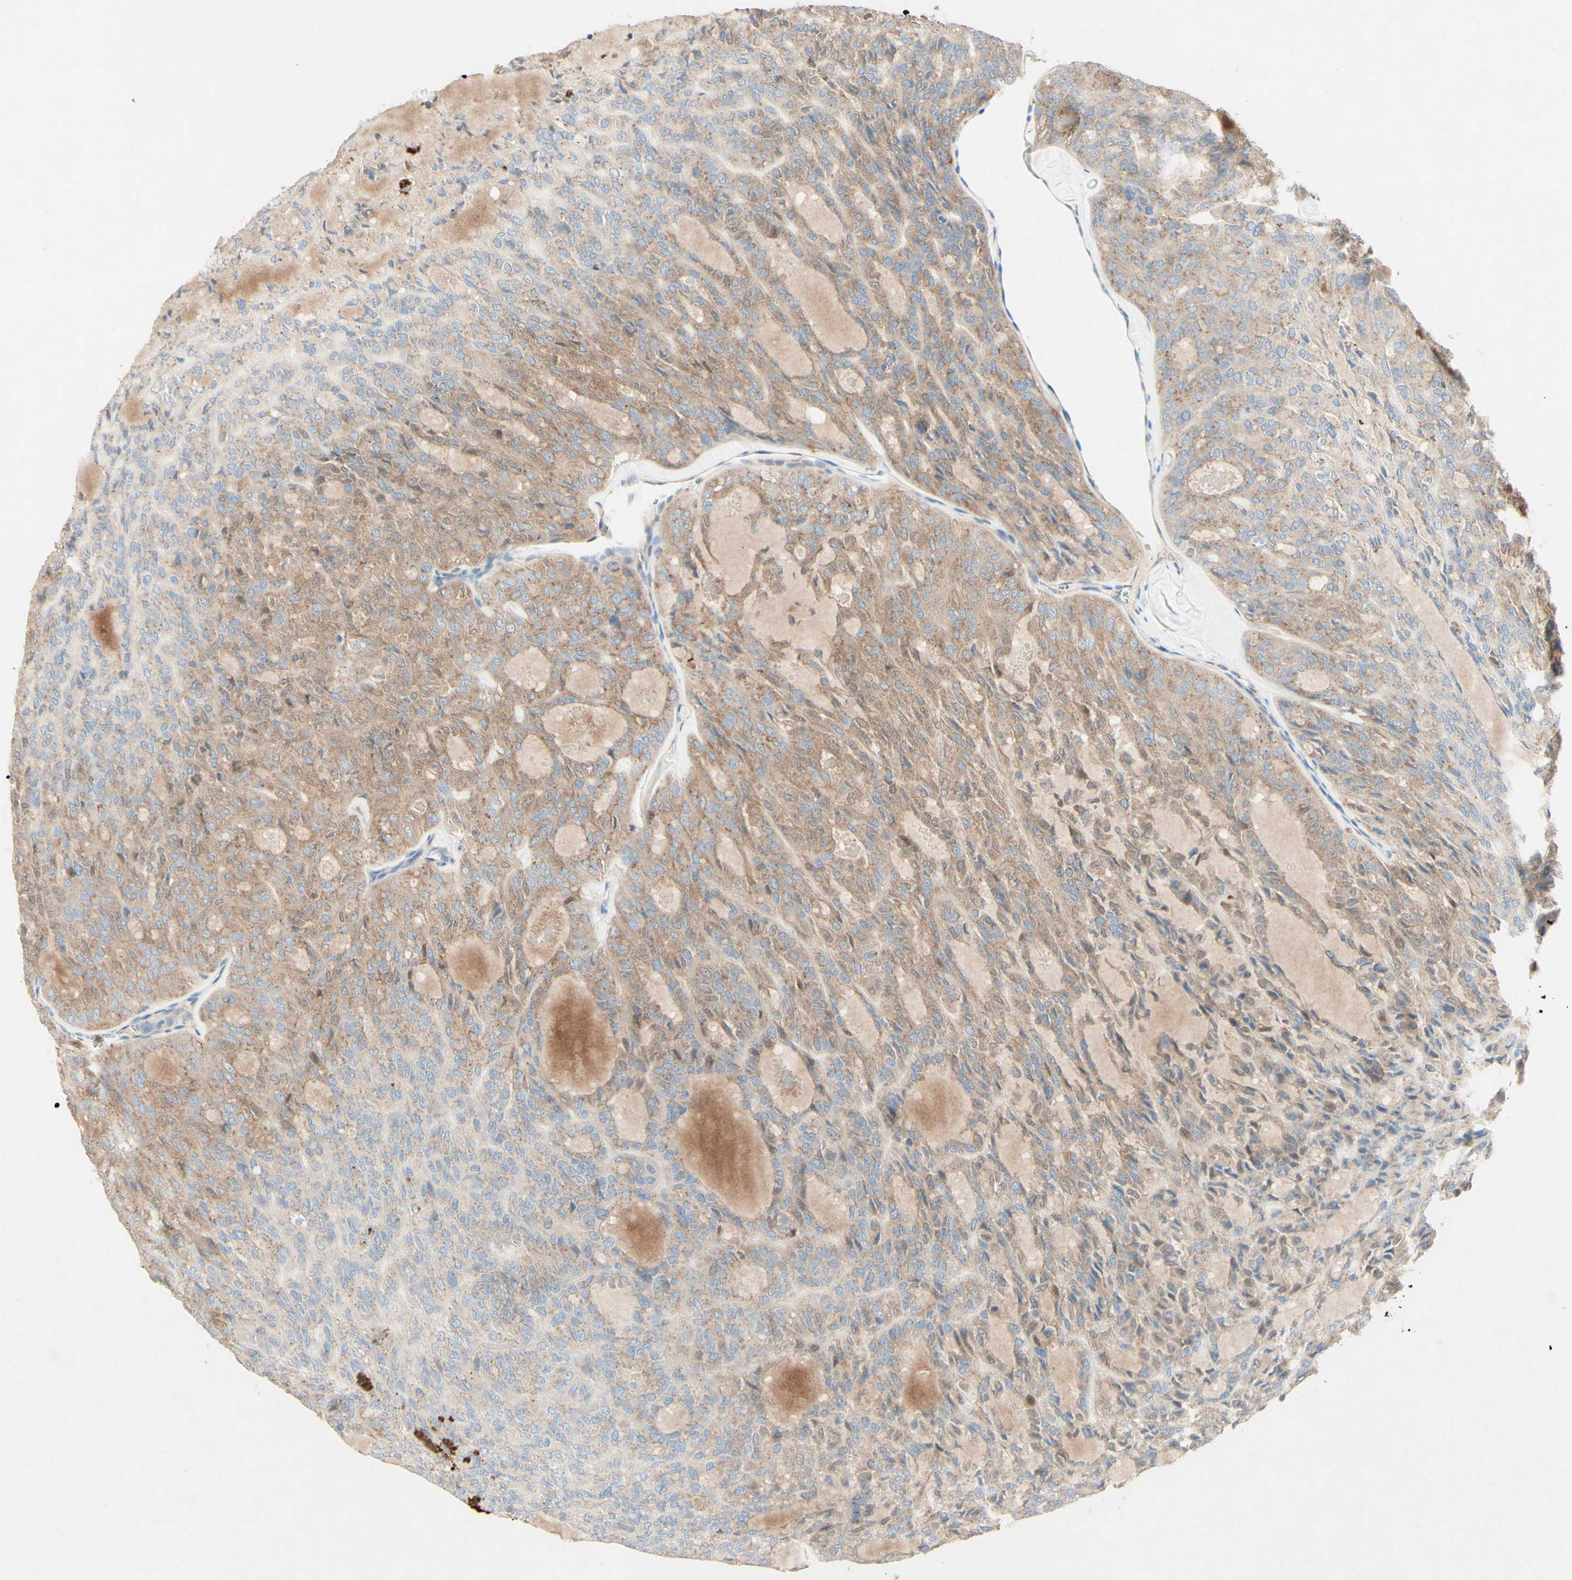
{"staining": {"intensity": "weak", "quantity": ">75%", "location": "cytoplasmic/membranous"}, "tissue": "thyroid cancer", "cell_type": "Tumor cells", "image_type": "cancer", "snomed": [{"axis": "morphology", "description": "Follicular adenoma carcinoma, NOS"}, {"axis": "topography", "description": "Thyroid gland"}], "caption": "Tumor cells show low levels of weak cytoplasmic/membranous positivity in about >75% of cells in thyroid follicular adenoma carcinoma.", "gene": "MTM1", "patient": {"sex": "male", "age": 75}}